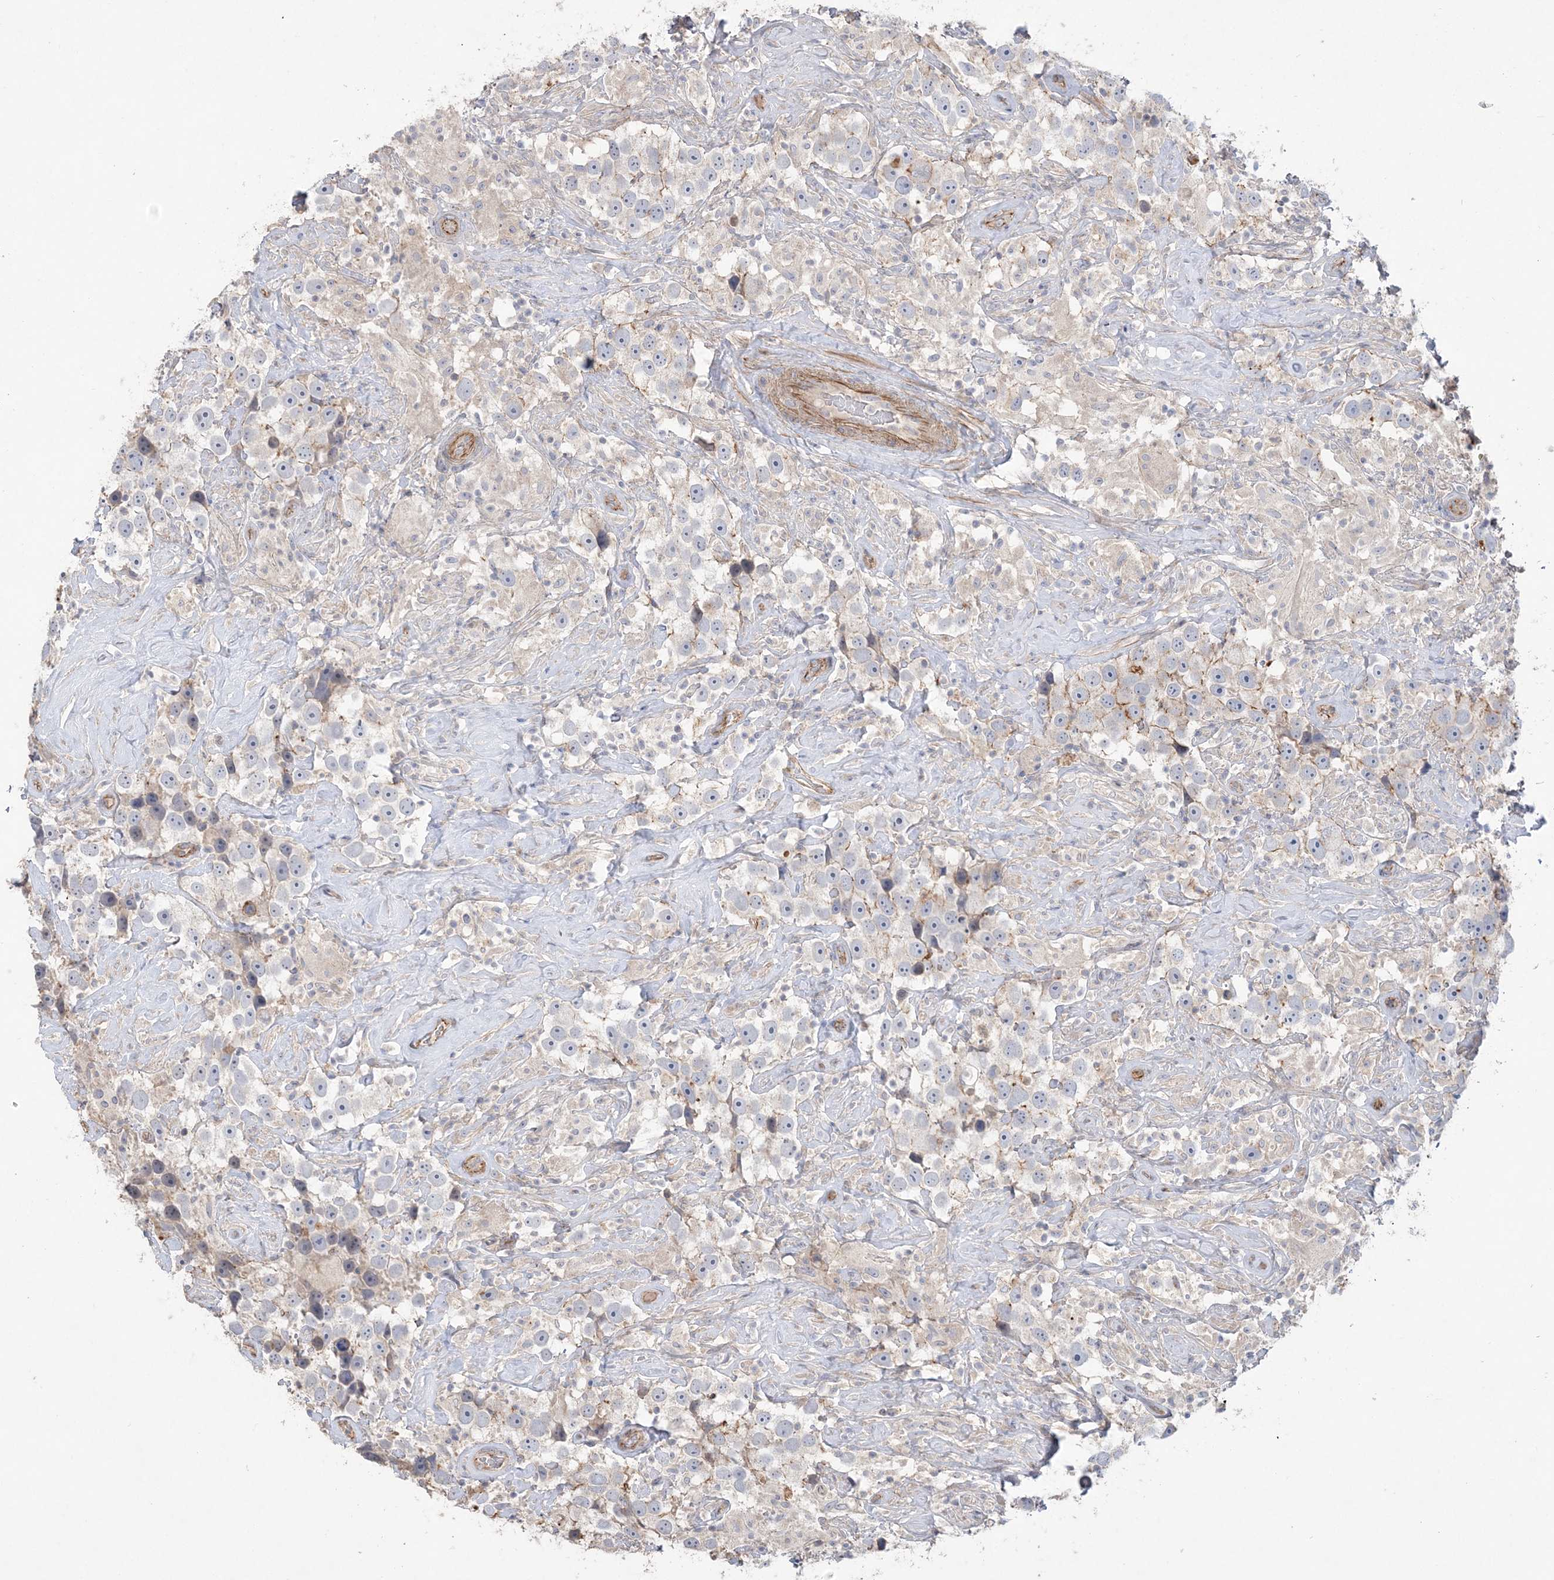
{"staining": {"intensity": "moderate", "quantity": "<25%", "location": "cytoplasmic/membranous"}, "tissue": "testis cancer", "cell_type": "Tumor cells", "image_type": "cancer", "snomed": [{"axis": "morphology", "description": "Seminoma, NOS"}, {"axis": "topography", "description": "Testis"}], "caption": "Immunohistochemical staining of human testis cancer (seminoma) displays low levels of moderate cytoplasmic/membranous staining in about <25% of tumor cells. (DAB = brown stain, brightfield microscopy at high magnification).", "gene": "PIGC", "patient": {"sex": "male", "age": 49}}